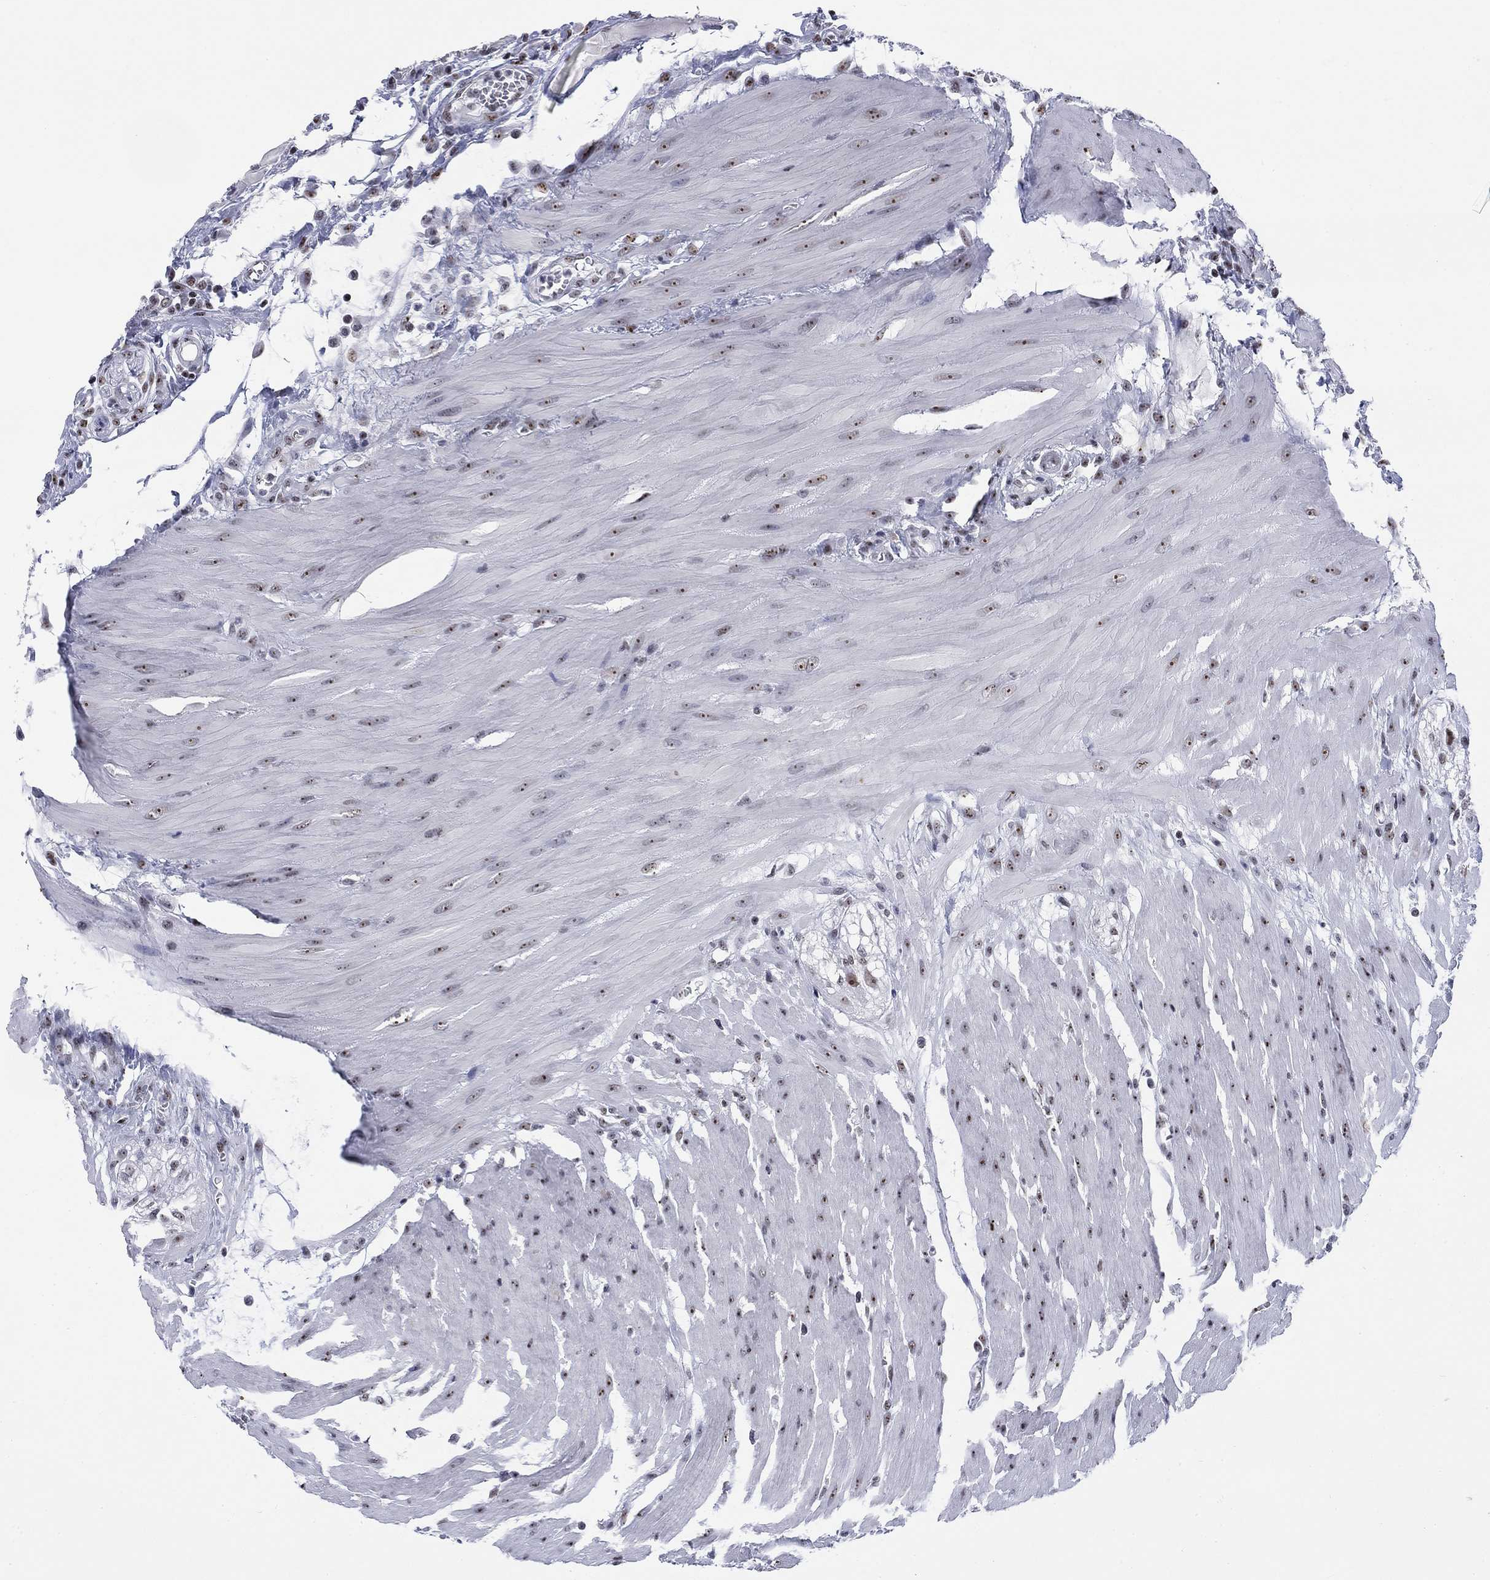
{"staining": {"intensity": "negative", "quantity": "none", "location": "none"}, "tissue": "colon", "cell_type": "Endothelial cells", "image_type": "normal", "snomed": [{"axis": "morphology", "description": "Normal tissue, NOS"}, {"axis": "morphology", "description": "Adenocarcinoma, NOS"}, {"axis": "topography", "description": "Colon"}], "caption": "This is a histopathology image of IHC staining of benign colon, which shows no staining in endothelial cells.", "gene": "CSRNP3", "patient": {"sex": "male", "age": 65}}